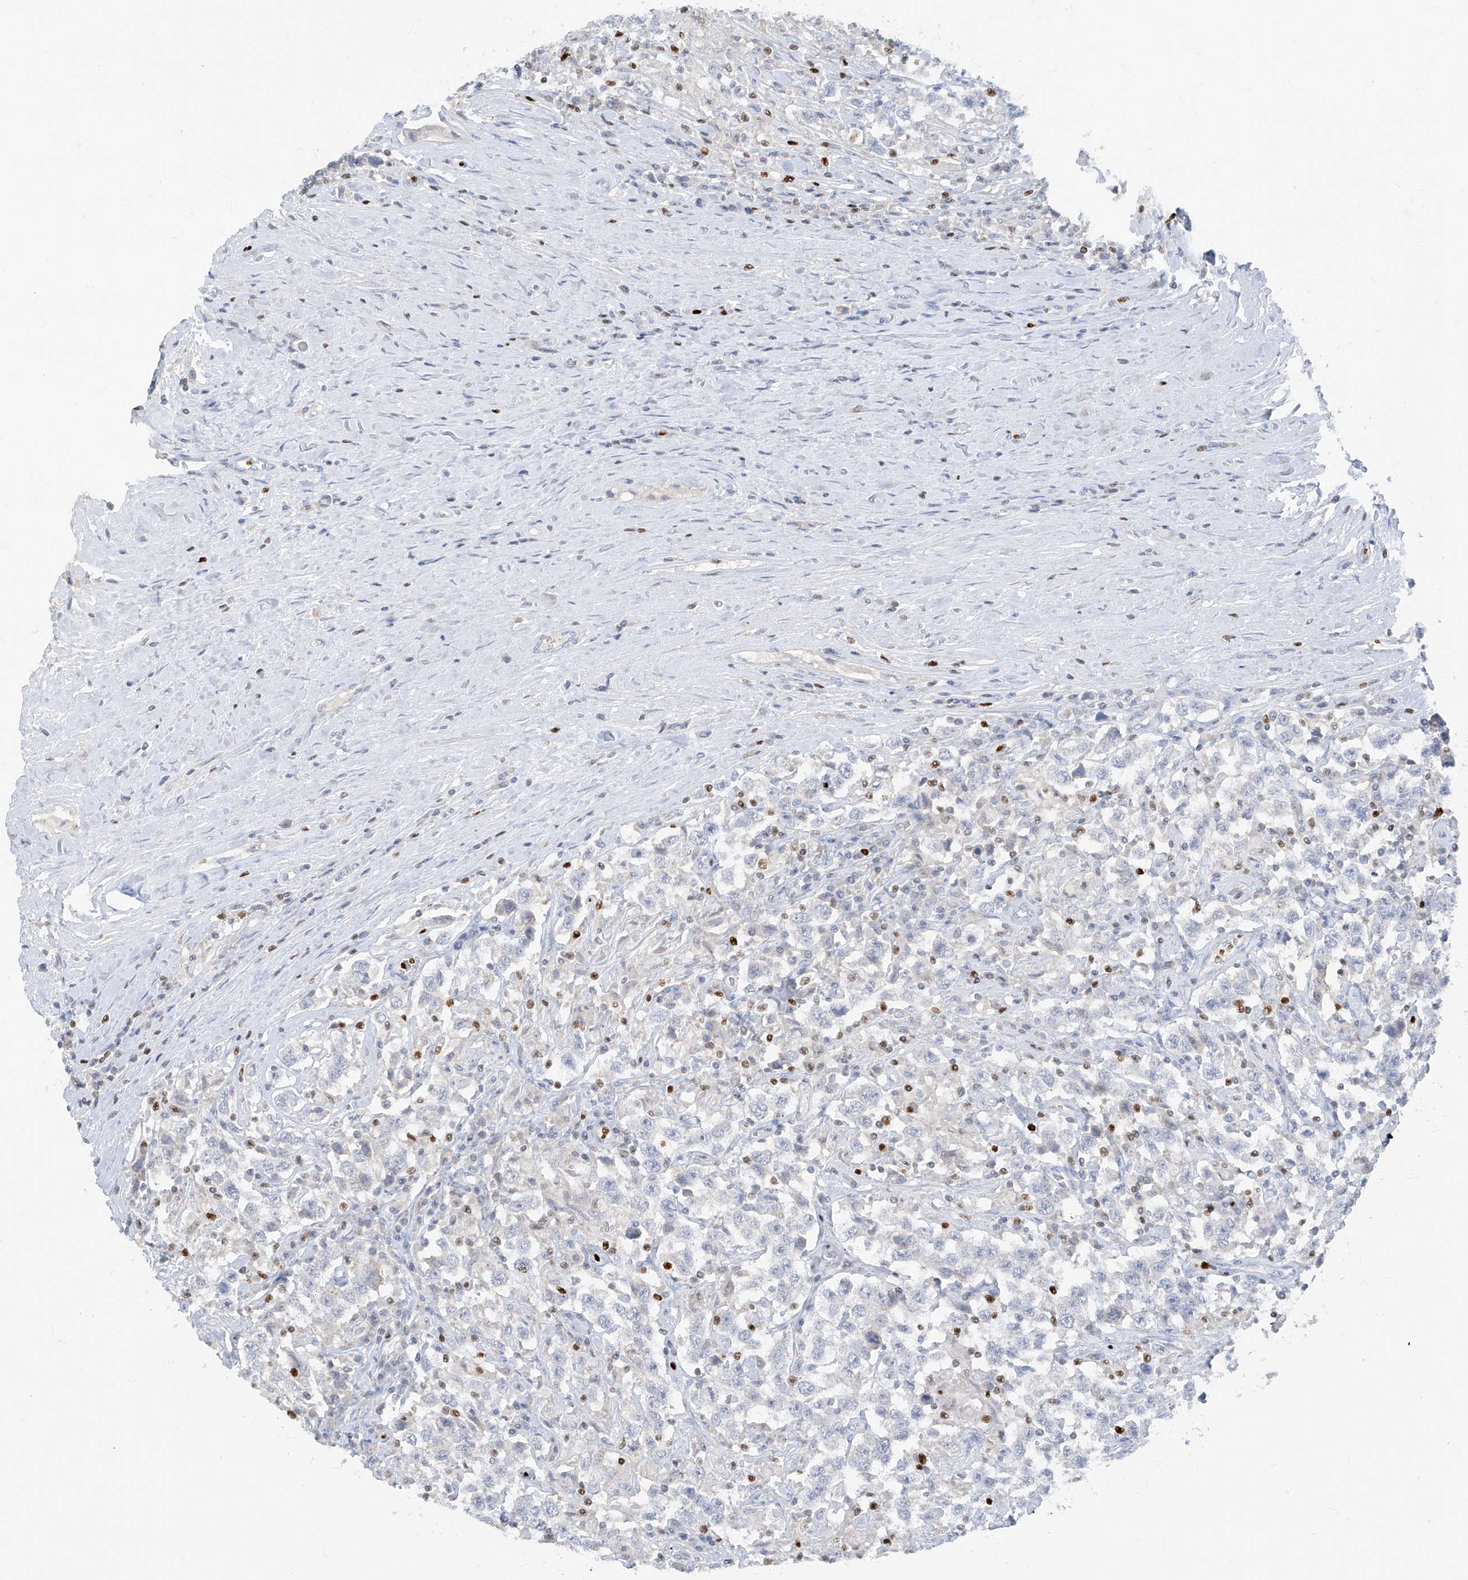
{"staining": {"intensity": "negative", "quantity": "none", "location": "none"}, "tissue": "testis cancer", "cell_type": "Tumor cells", "image_type": "cancer", "snomed": [{"axis": "morphology", "description": "Seminoma, NOS"}, {"axis": "topography", "description": "Testis"}], "caption": "A micrograph of human testis cancer (seminoma) is negative for staining in tumor cells. The staining is performed using DAB (3,3'-diaminobenzidine) brown chromogen with nuclei counter-stained in using hematoxylin.", "gene": "TBX21", "patient": {"sex": "male", "age": 41}}